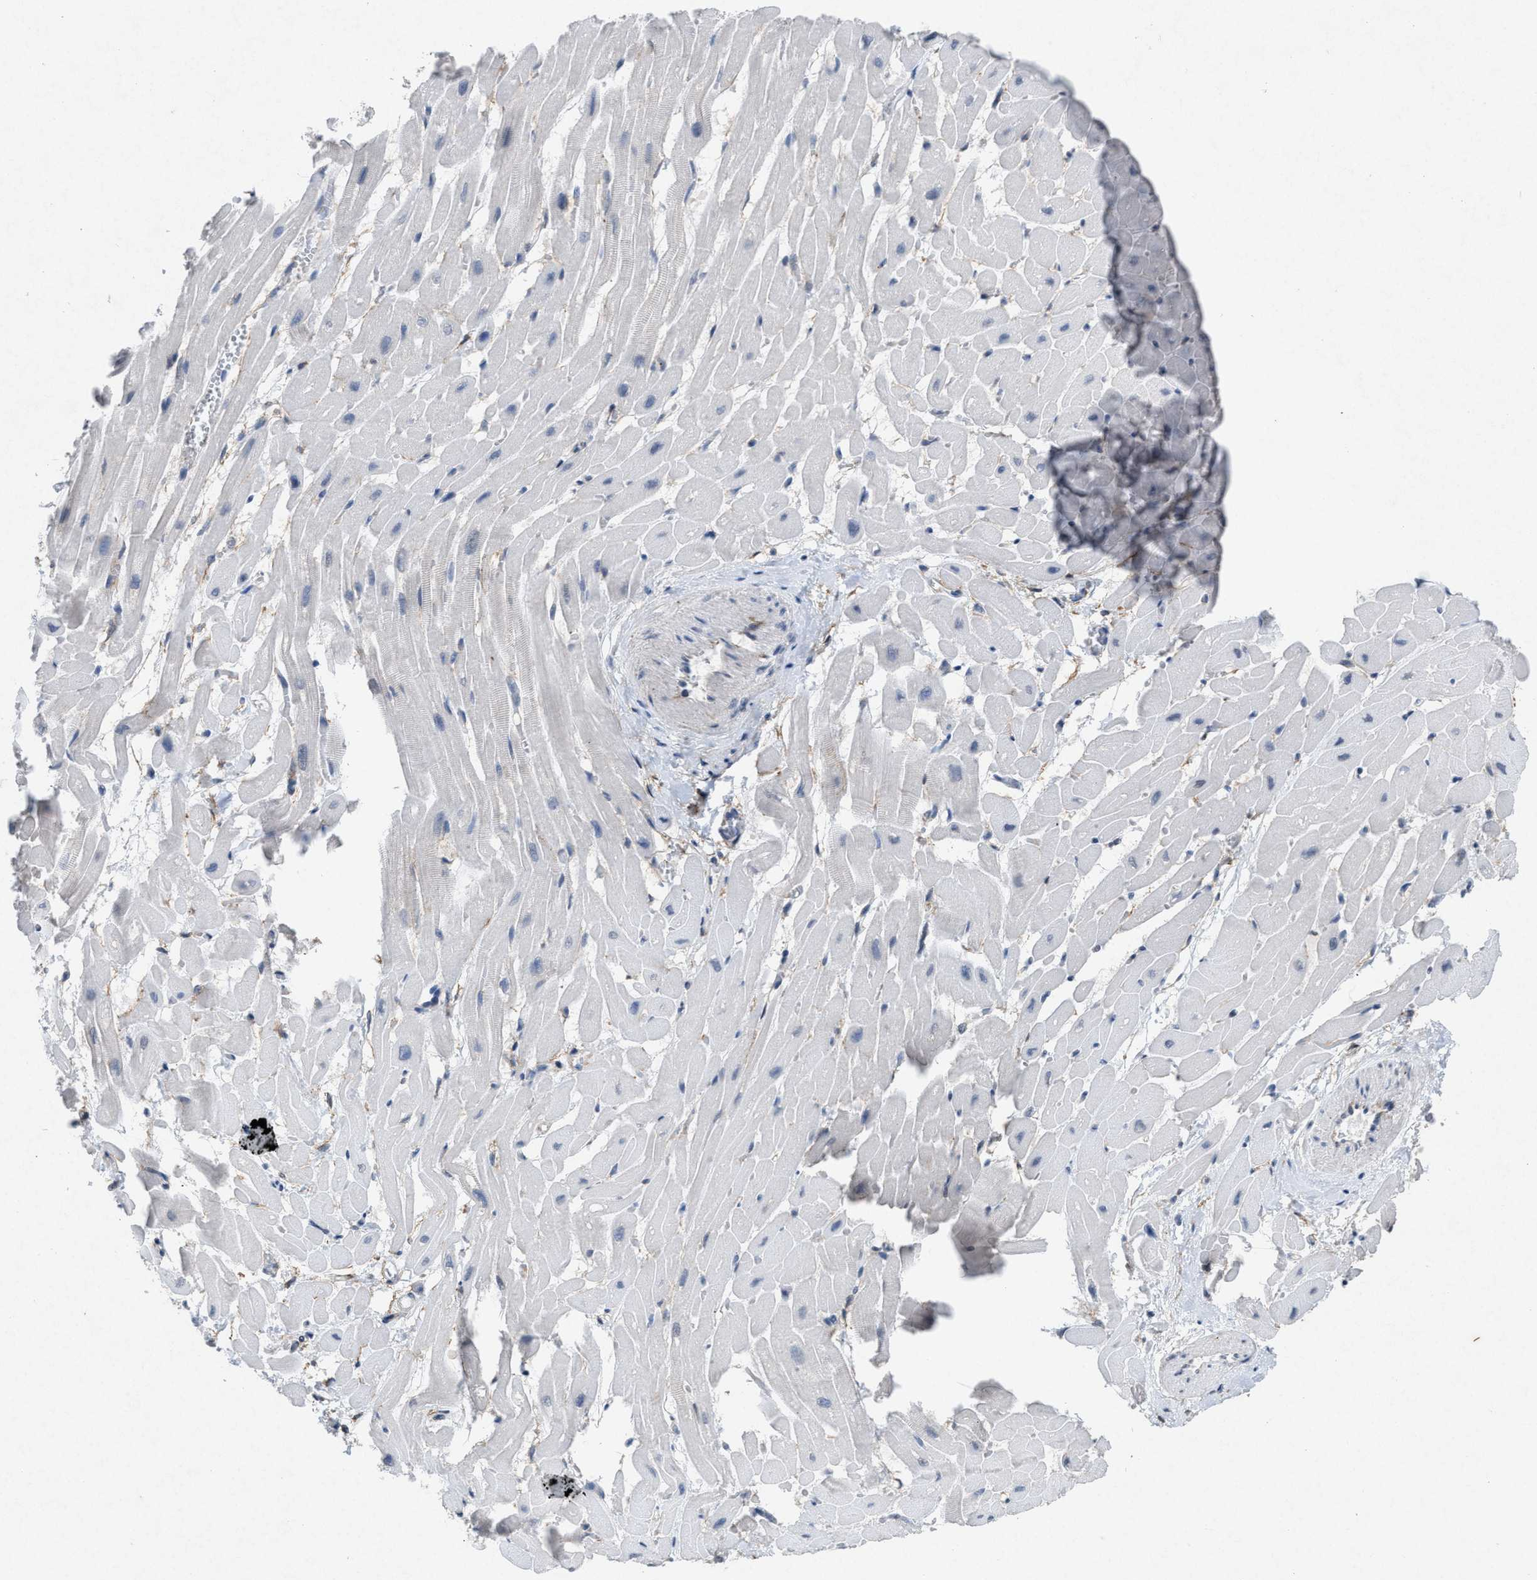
{"staining": {"intensity": "negative", "quantity": "none", "location": "none"}, "tissue": "heart muscle", "cell_type": "Cardiomyocytes", "image_type": "normal", "snomed": [{"axis": "morphology", "description": "Normal tissue, NOS"}, {"axis": "topography", "description": "Heart"}], "caption": "High magnification brightfield microscopy of normal heart muscle stained with DAB (3,3'-diaminobenzidine) (brown) and counterstained with hematoxylin (blue): cardiomyocytes show no significant staining.", "gene": "PDGFRA", "patient": {"sex": "male", "age": 45}}